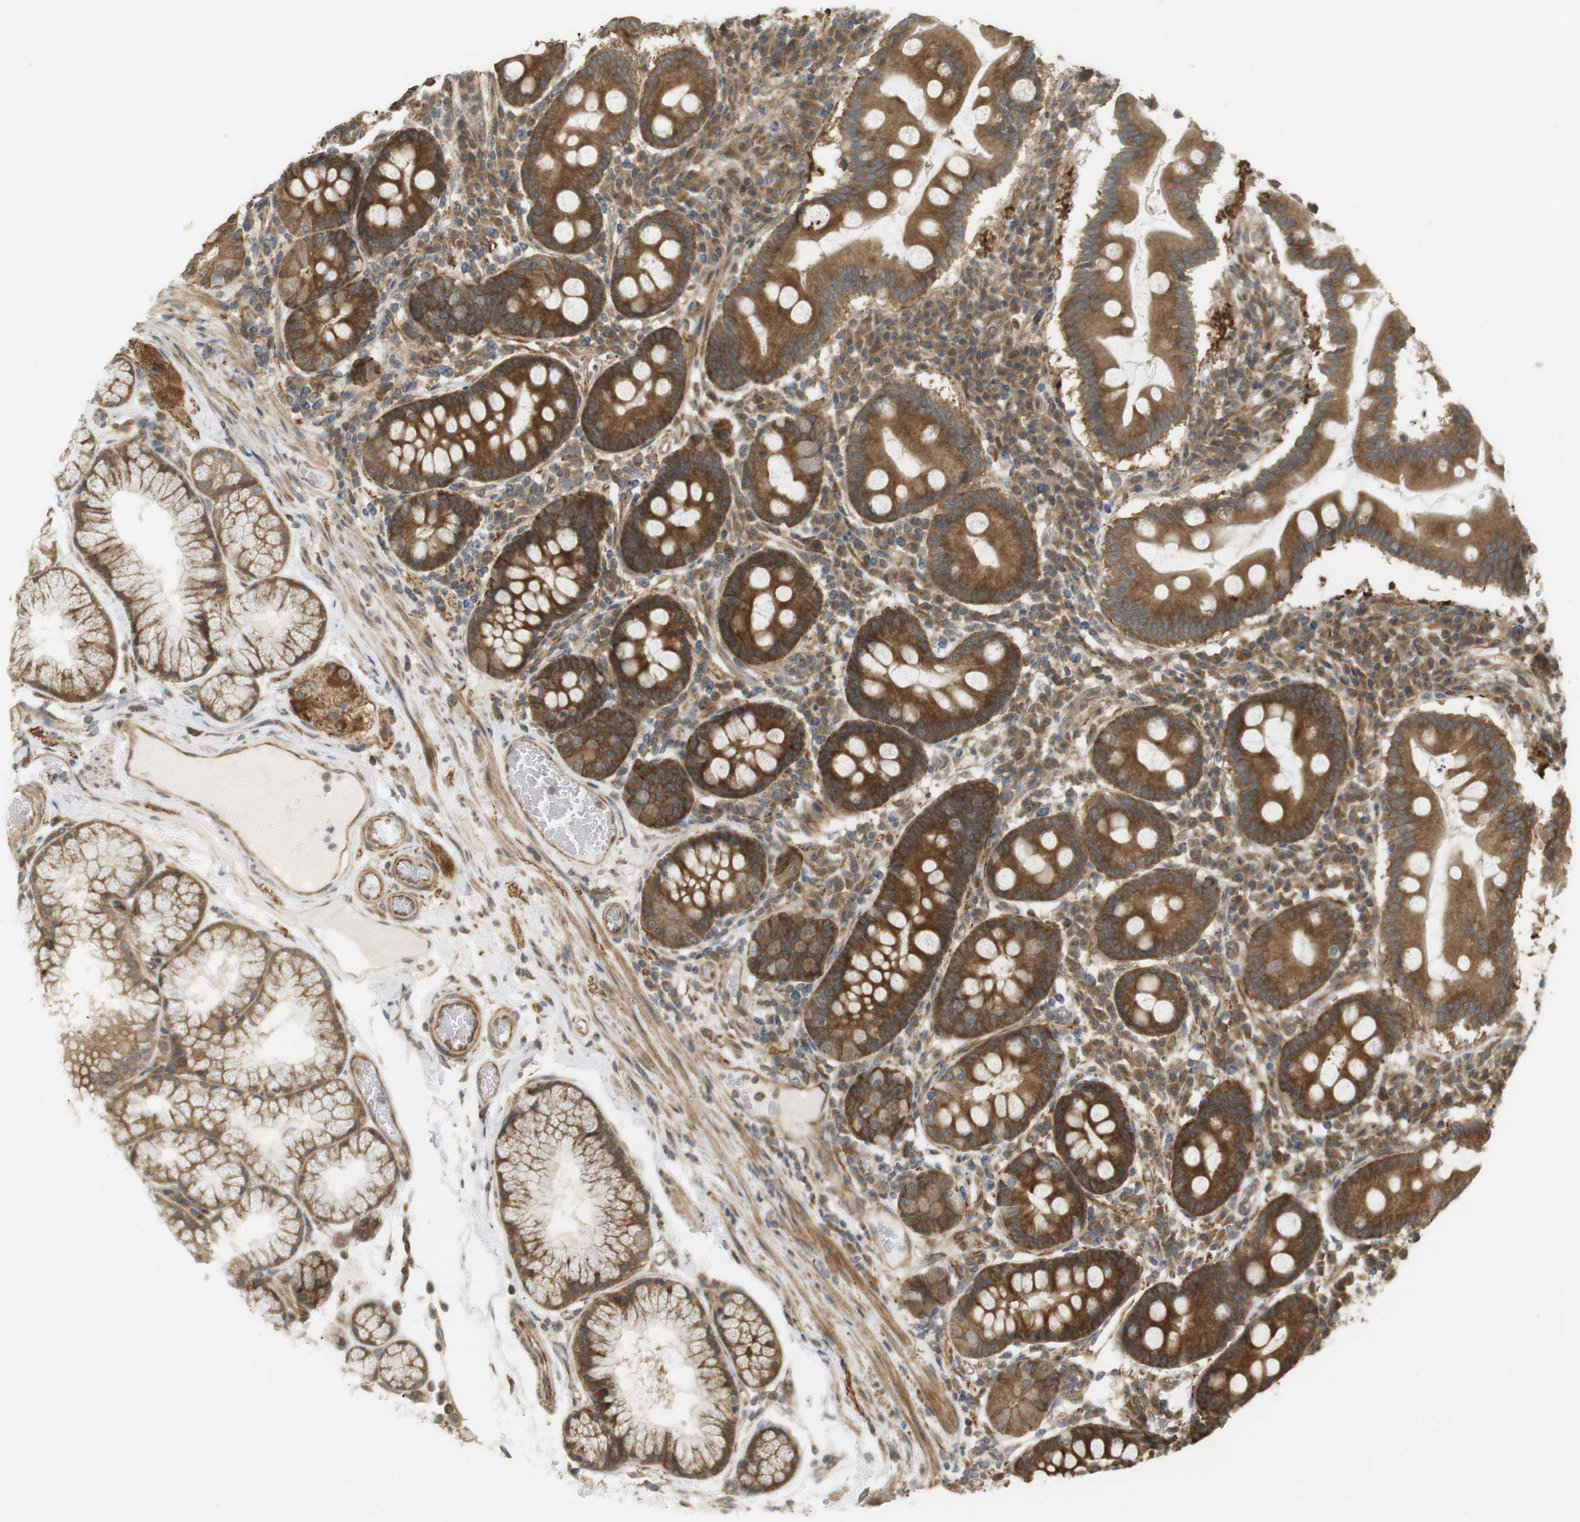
{"staining": {"intensity": "strong", "quantity": ">75%", "location": "cytoplasmic/membranous"}, "tissue": "duodenum", "cell_type": "Glandular cells", "image_type": "normal", "snomed": [{"axis": "morphology", "description": "Normal tissue, NOS"}, {"axis": "topography", "description": "Duodenum"}], "caption": "Immunohistochemistry (DAB (3,3'-diaminobenzidine)) staining of unremarkable human duodenum shows strong cytoplasmic/membranous protein expression in about >75% of glandular cells. The staining was performed using DAB (3,3'-diaminobenzidine) to visualize the protein expression in brown, while the nuclei were stained in blue with hematoxylin (Magnification: 20x).", "gene": "PA2G4", "patient": {"sex": "male", "age": 50}}